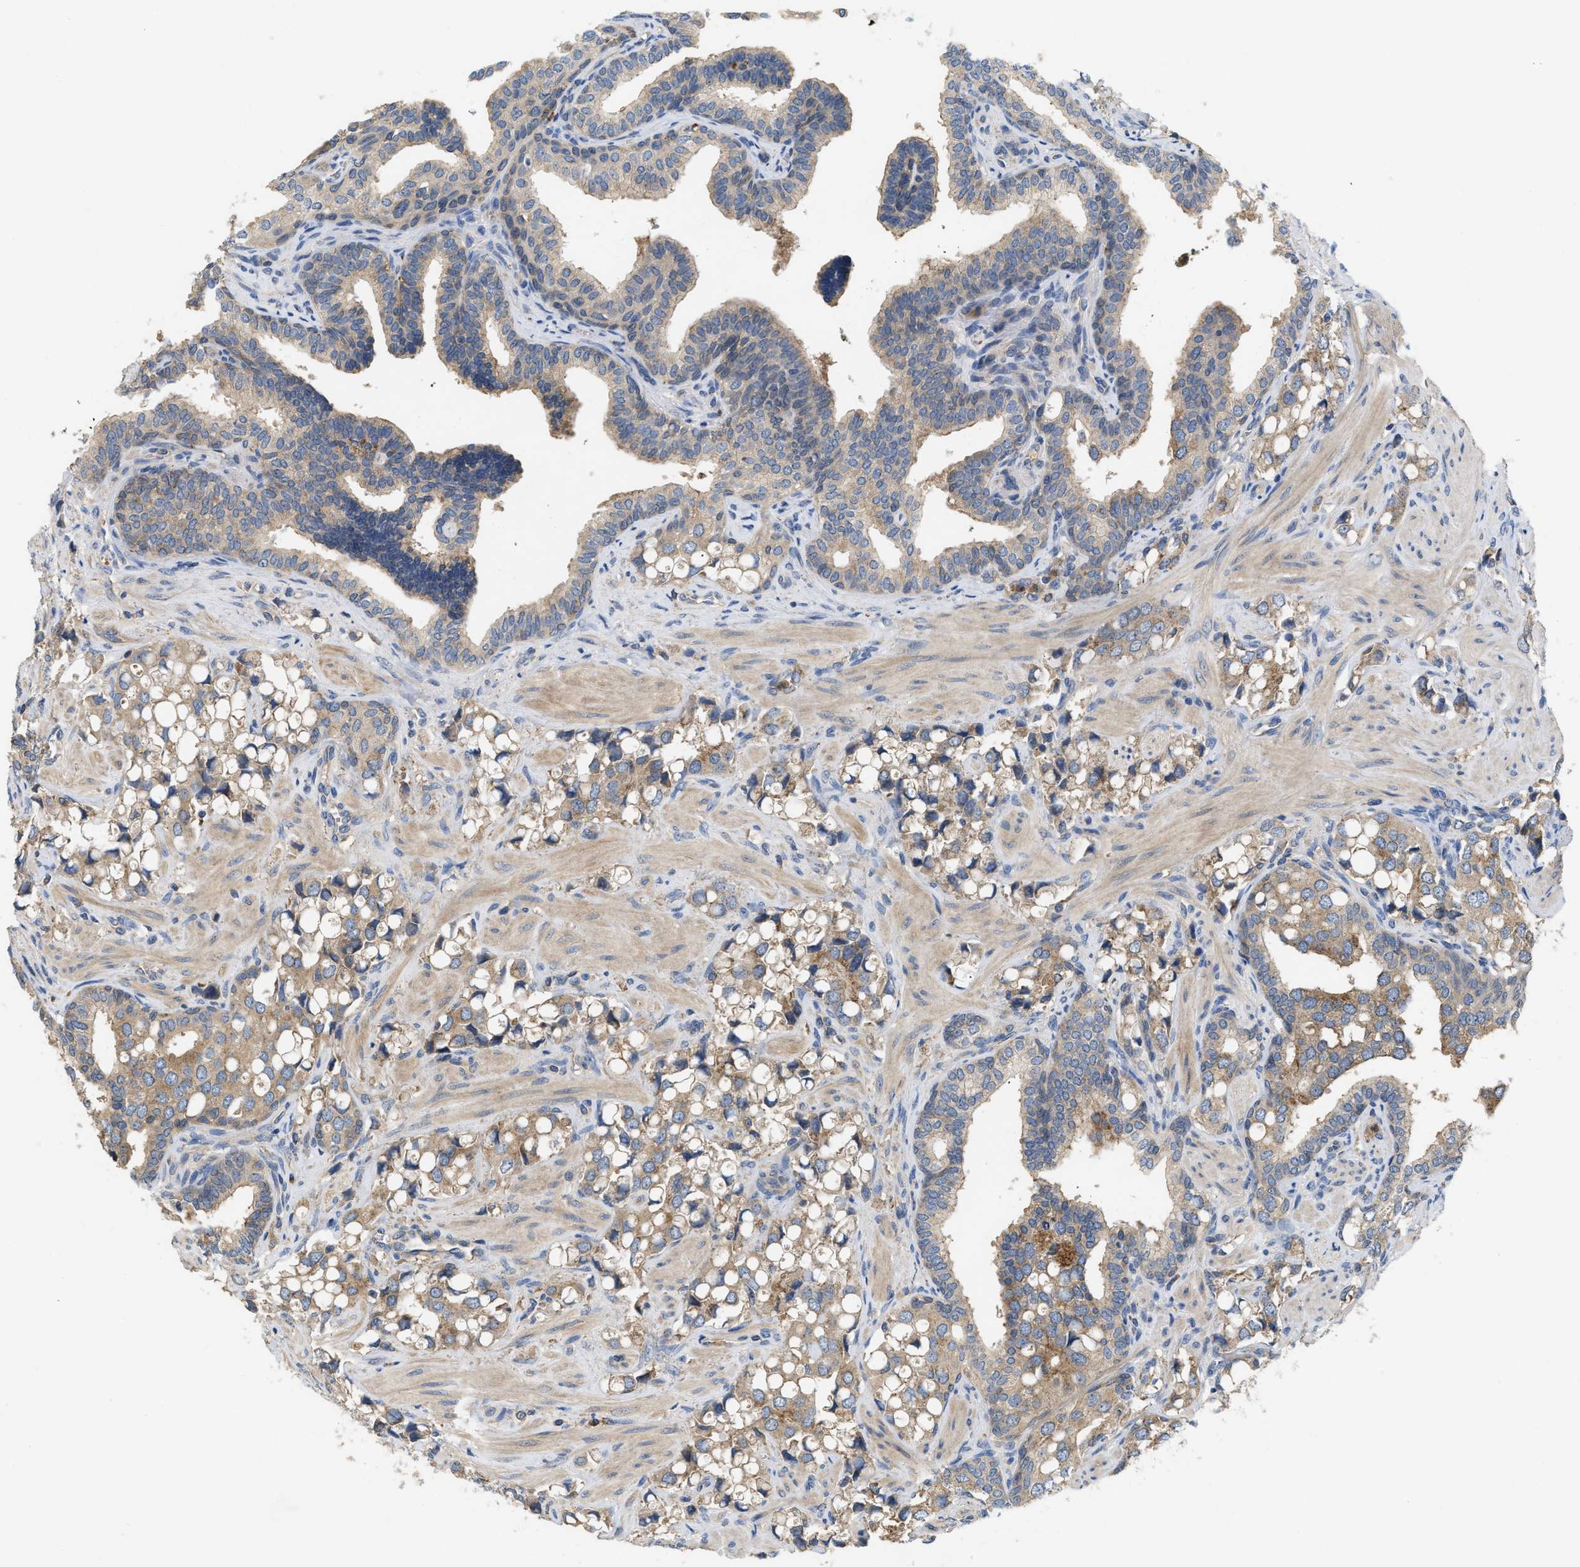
{"staining": {"intensity": "moderate", "quantity": "25%-75%", "location": "cytoplasmic/membranous"}, "tissue": "prostate cancer", "cell_type": "Tumor cells", "image_type": "cancer", "snomed": [{"axis": "morphology", "description": "Adenocarcinoma, High grade"}, {"axis": "topography", "description": "Prostate"}], "caption": "Prostate cancer (high-grade adenocarcinoma) stained with DAB (3,3'-diaminobenzidine) IHC reveals medium levels of moderate cytoplasmic/membranous staining in approximately 25%-75% of tumor cells.", "gene": "RNF216", "patient": {"sex": "male", "age": 52}}